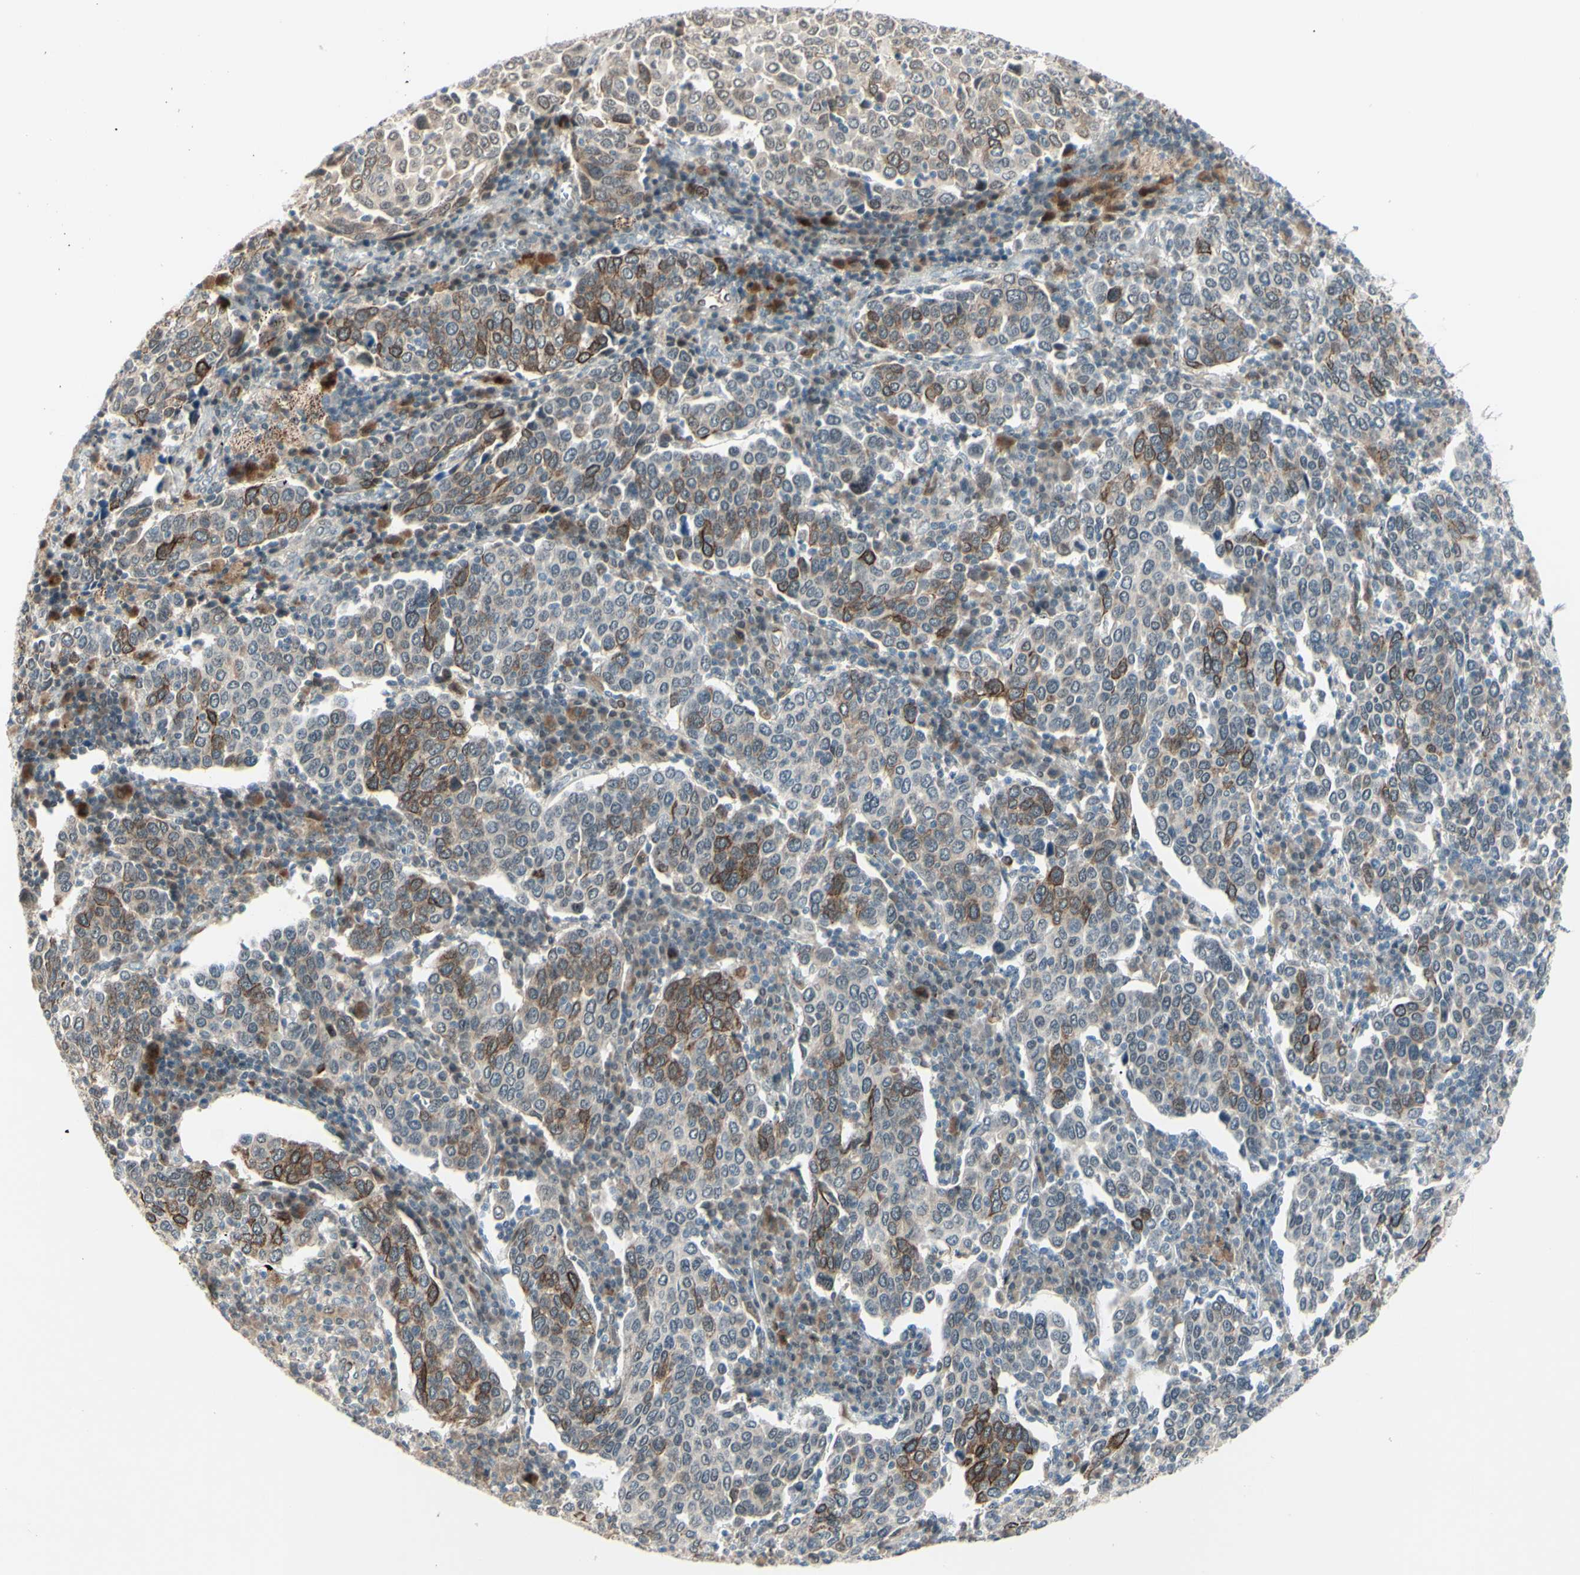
{"staining": {"intensity": "moderate", "quantity": "25%-75%", "location": "cytoplasmic/membranous"}, "tissue": "cervical cancer", "cell_type": "Tumor cells", "image_type": "cancer", "snomed": [{"axis": "morphology", "description": "Squamous cell carcinoma, NOS"}, {"axis": "topography", "description": "Cervix"}], "caption": "A brown stain highlights moderate cytoplasmic/membranous positivity of a protein in cervical cancer tumor cells. Immunohistochemistry (ihc) stains the protein of interest in brown and the nuclei are stained blue.", "gene": "FGFR2", "patient": {"sex": "female", "age": 40}}